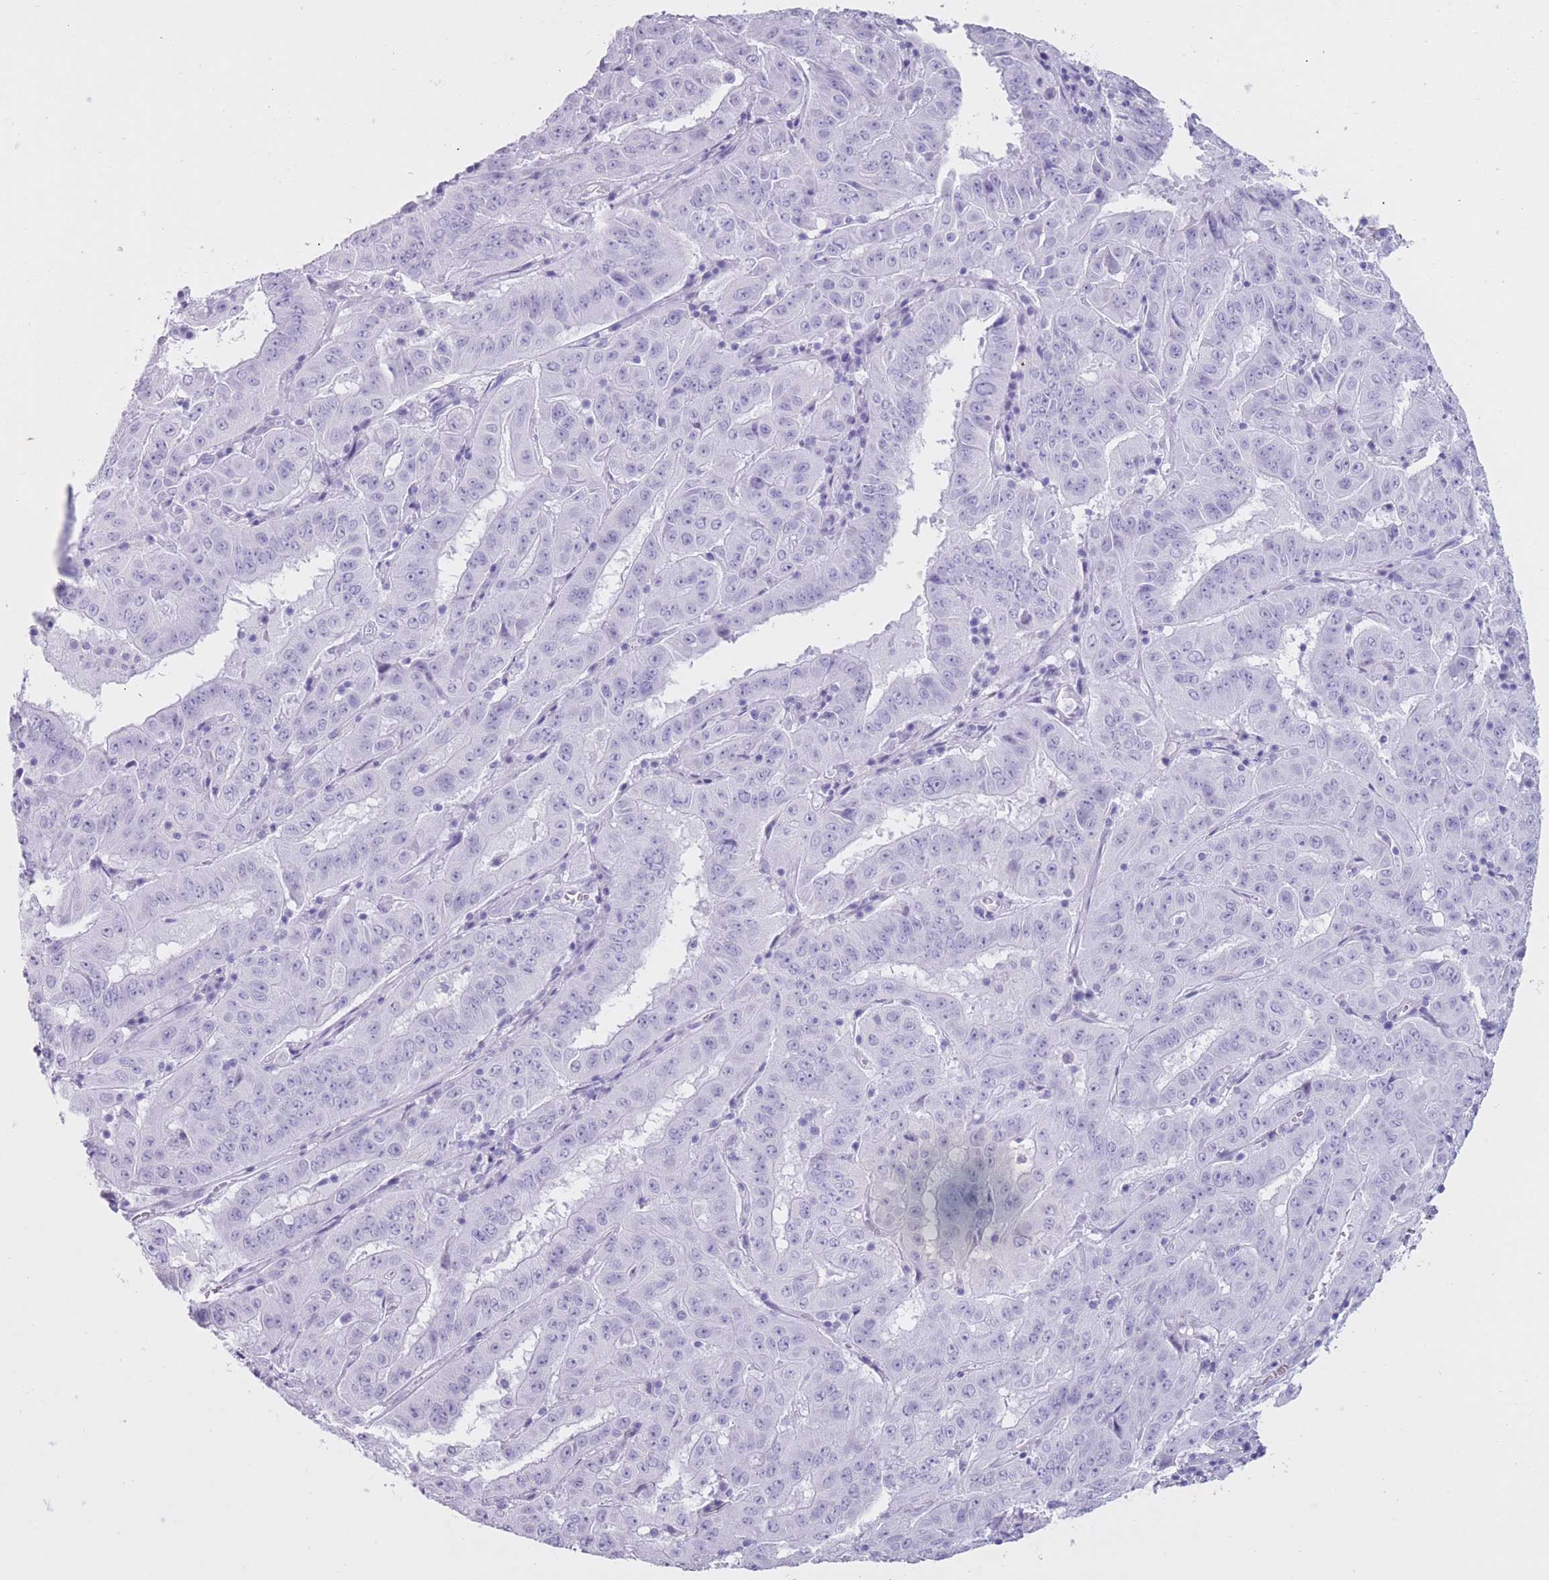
{"staining": {"intensity": "negative", "quantity": "none", "location": "none"}, "tissue": "pancreatic cancer", "cell_type": "Tumor cells", "image_type": "cancer", "snomed": [{"axis": "morphology", "description": "Adenocarcinoma, NOS"}, {"axis": "topography", "description": "Pancreas"}], "caption": "A photomicrograph of pancreatic cancer (adenocarcinoma) stained for a protein shows no brown staining in tumor cells. Nuclei are stained in blue.", "gene": "OR4F21", "patient": {"sex": "male", "age": 63}}